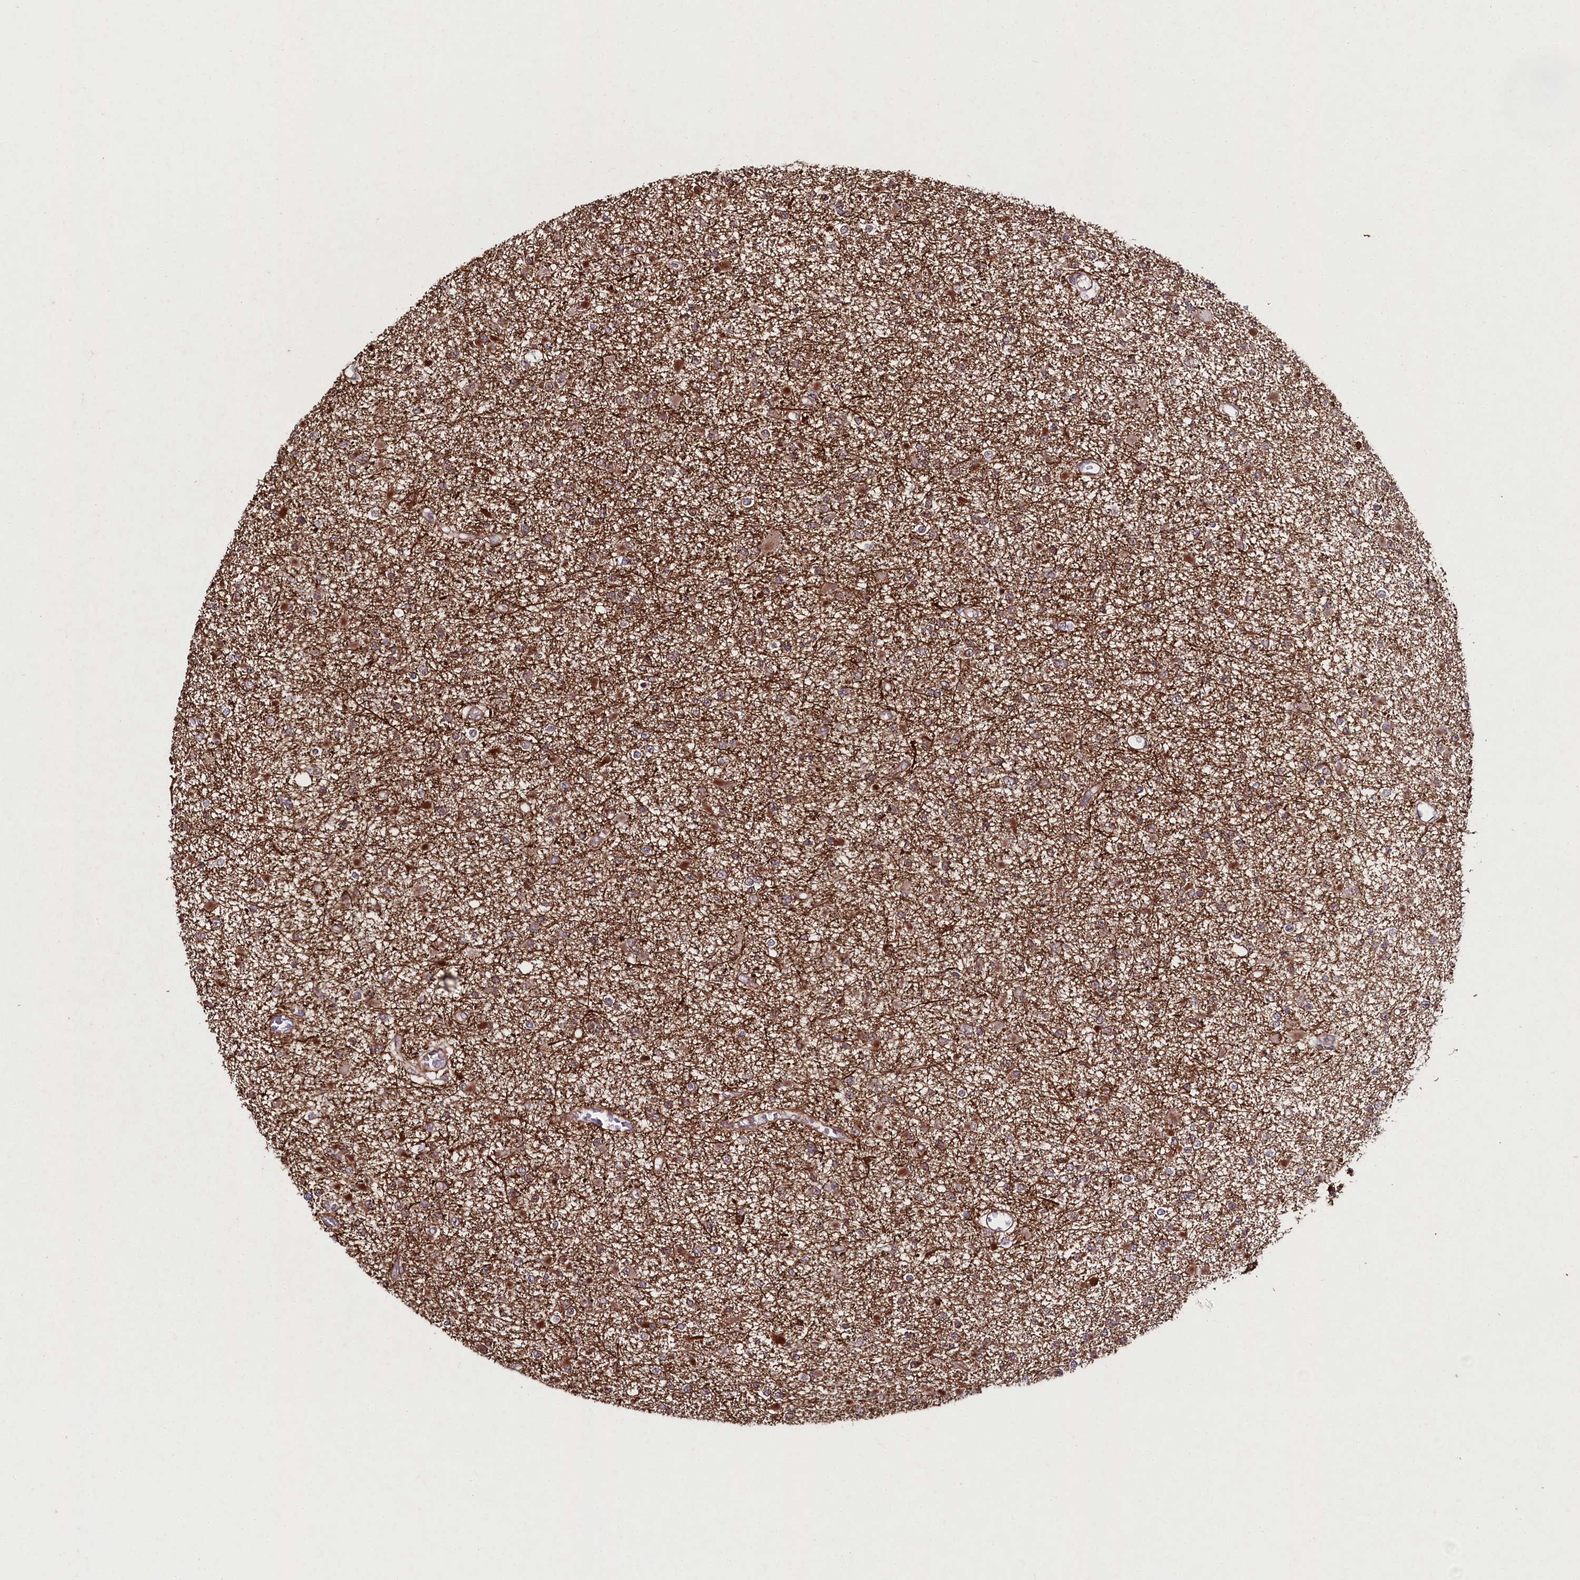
{"staining": {"intensity": "moderate", "quantity": "<25%", "location": "cytoplasmic/membranous"}, "tissue": "glioma", "cell_type": "Tumor cells", "image_type": "cancer", "snomed": [{"axis": "morphology", "description": "Glioma, malignant, Low grade"}, {"axis": "topography", "description": "Brain"}], "caption": "A high-resolution photomicrograph shows immunohistochemistry staining of glioma, which shows moderate cytoplasmic/membranous positivity in about <25% of tumor cells.", "gene": "PHLDB1", "patient": {"sex": "female", "age": 22}}